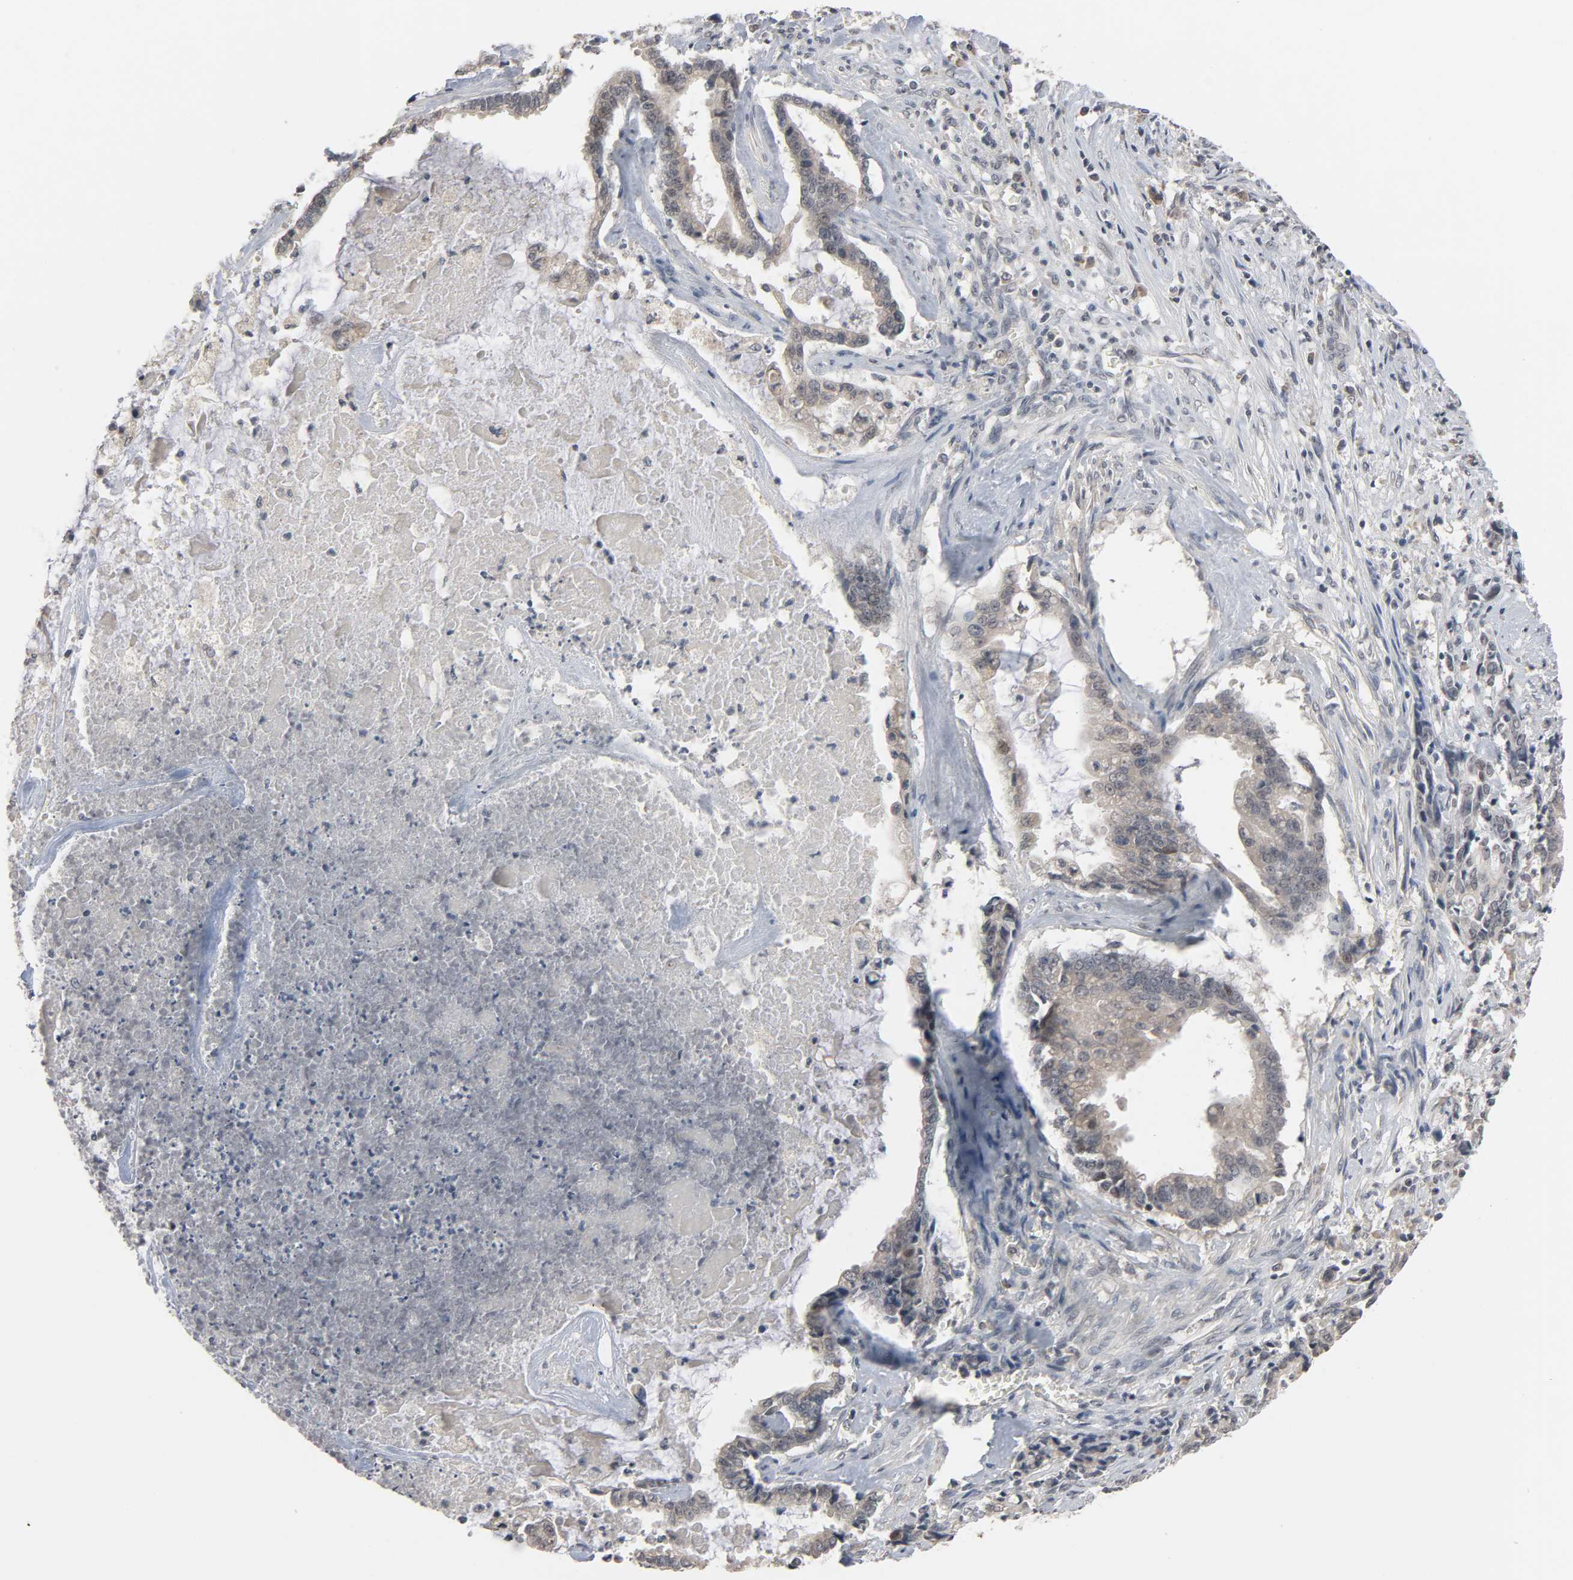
{"staining": {"intensity": "weak", "quantity": ">75%", "location": "cytoplasmic/membranous"}, "tissue": "liver cancer", "cell_type": "Tumor cells", "image_type": "cancer", "snomed": [{"axis": "morphology", "description": "Cholangiocarcinoma"}, {"axis": "topography", "description": "Liver"}], "caption": "Immunohistochemistry (IHC) photomicrograph of human cholangiocarcinoma (liver) stained for a protein (brown), which displays low levels of weak cytoplasmic/membranous staining in about >75% of tumor cells.", "gene": "MT3", "patient": {"sex": "male", "age": 57}}